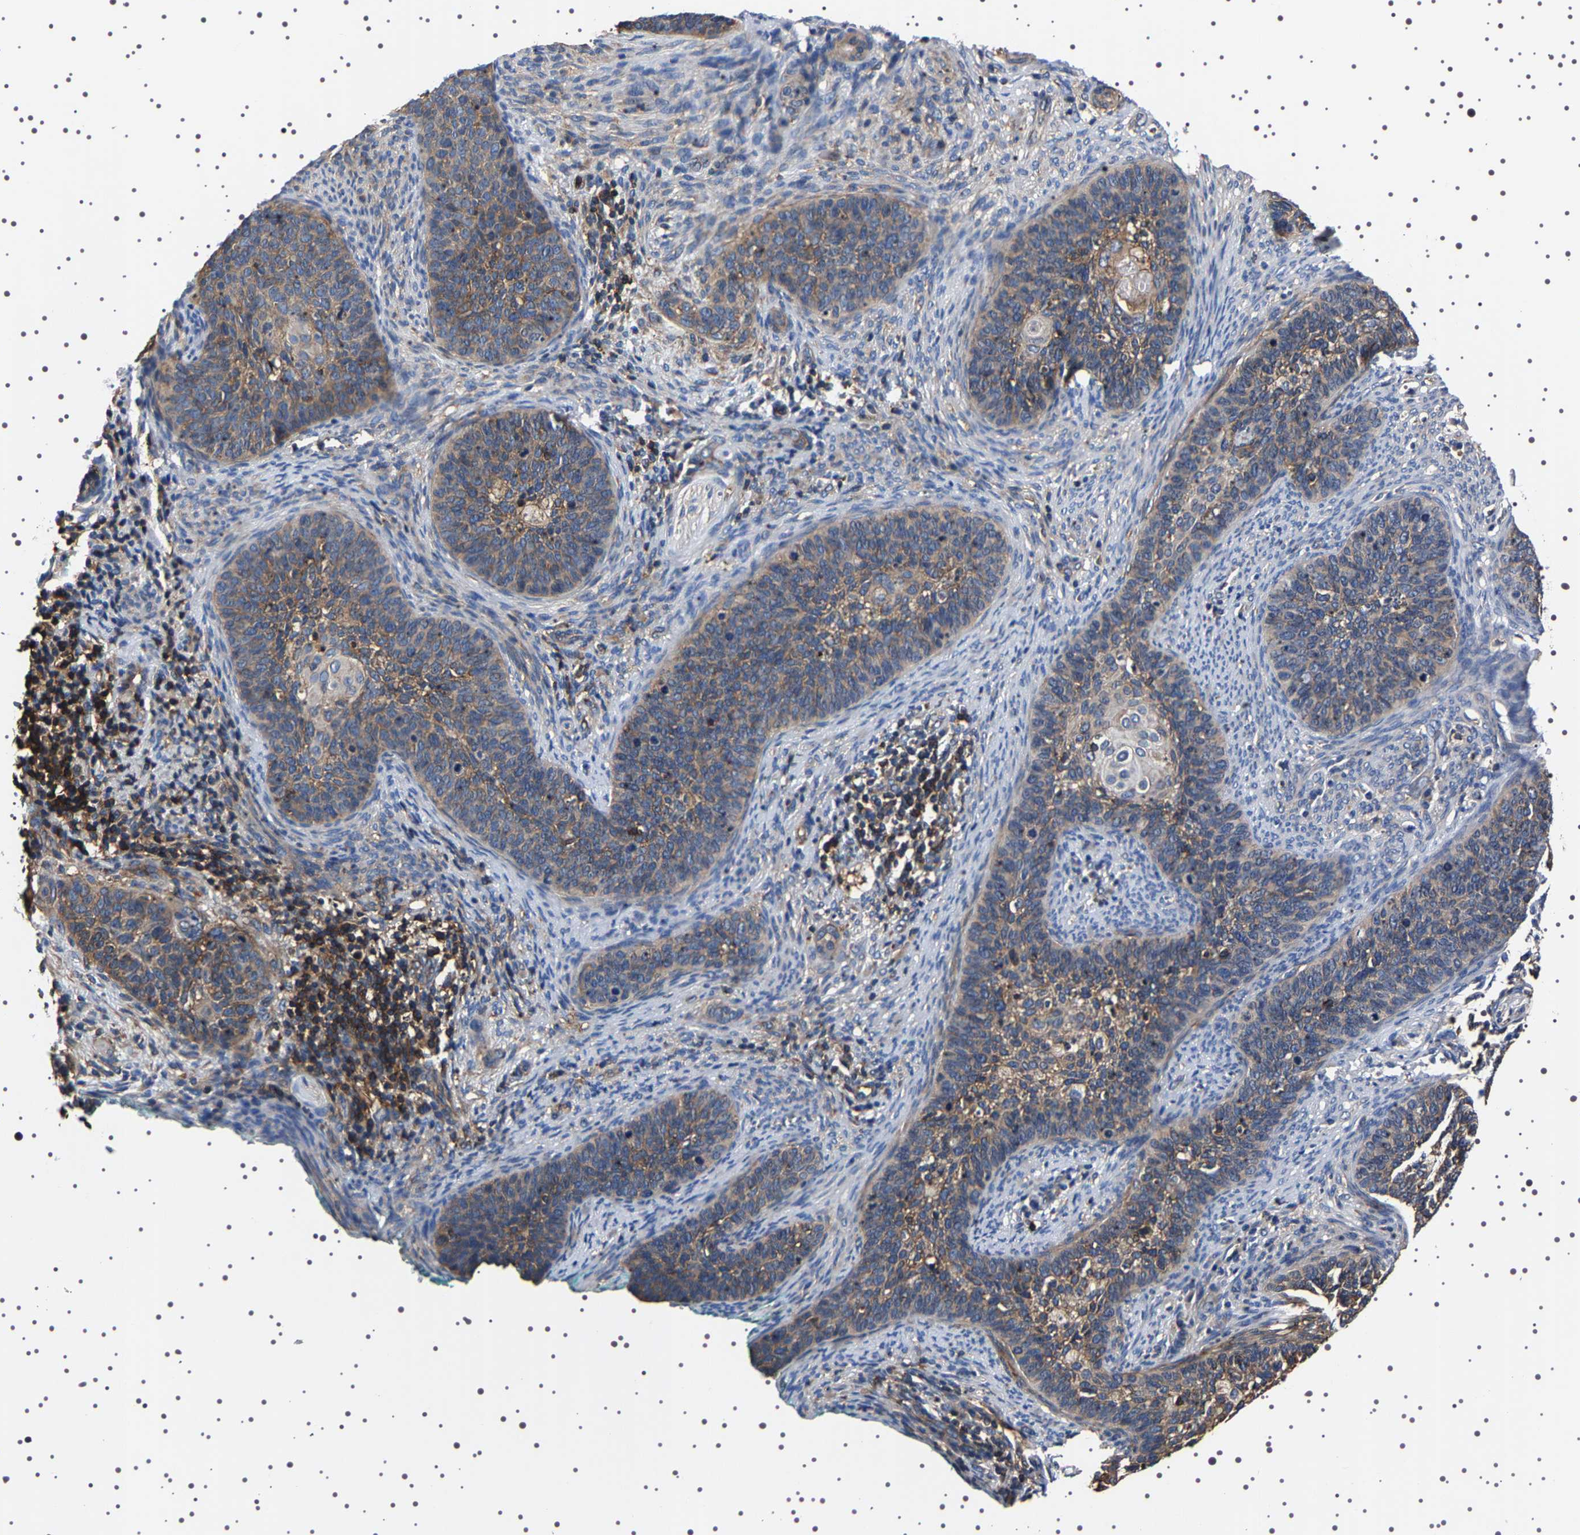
{"staining": {"intensity": "weak", "quantity": "25%-75%", "location": "cytoplasmic/membranous"}, "tissue": "cervical cancer", "cell_type": "Tumor cells", "image_type": "cancer", "snomed": [{"axis": "morphology", "description": "Squamous cell carcinoma, NOS"}, {"axis": "topography", "description": "Cervix"}], "caption": "A micrograph of cervical cancer (squamous cell carcinoma) stained for a protein reveals weak cytoplasmic/membranous brown staining in tumor cells.", "gene": "WDR1", "patient": {"sex": "female", "age": 33}}